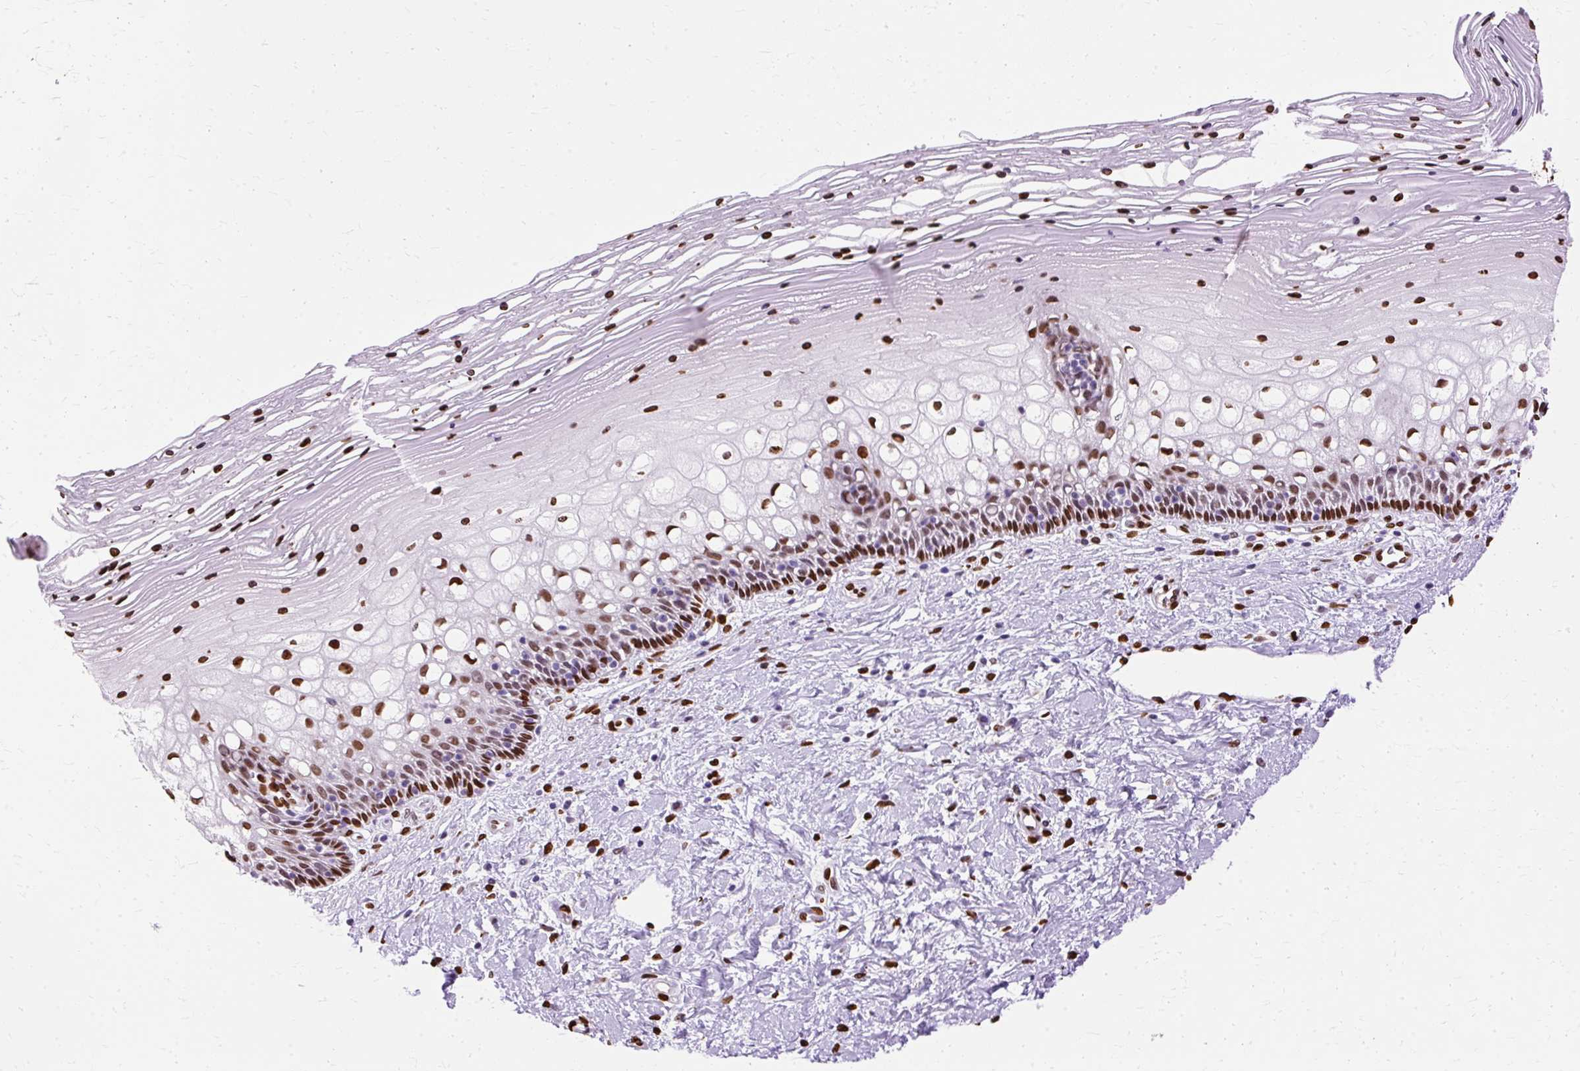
{"staining": {"intensity": "strong", "quantity": ">75%", "location": "nuclear"}, "tissue": "cervix", "cell_type": "Glandular cells", "image_type": "normal", "snomed": [{"axis": "morphology", "description": "Normal tissue, NOS"}, {"axis": "topography", "description": "Cervix"}], "caption": "High-power microscopy captured an immunohistochemistry (IHC) micrograph of unremarkable cervix, revealing strong nuclear expression in approximately >75% of glandular cells.", "gene": "TMEM184C", "patient": {"sex": "female", "age": 36}}